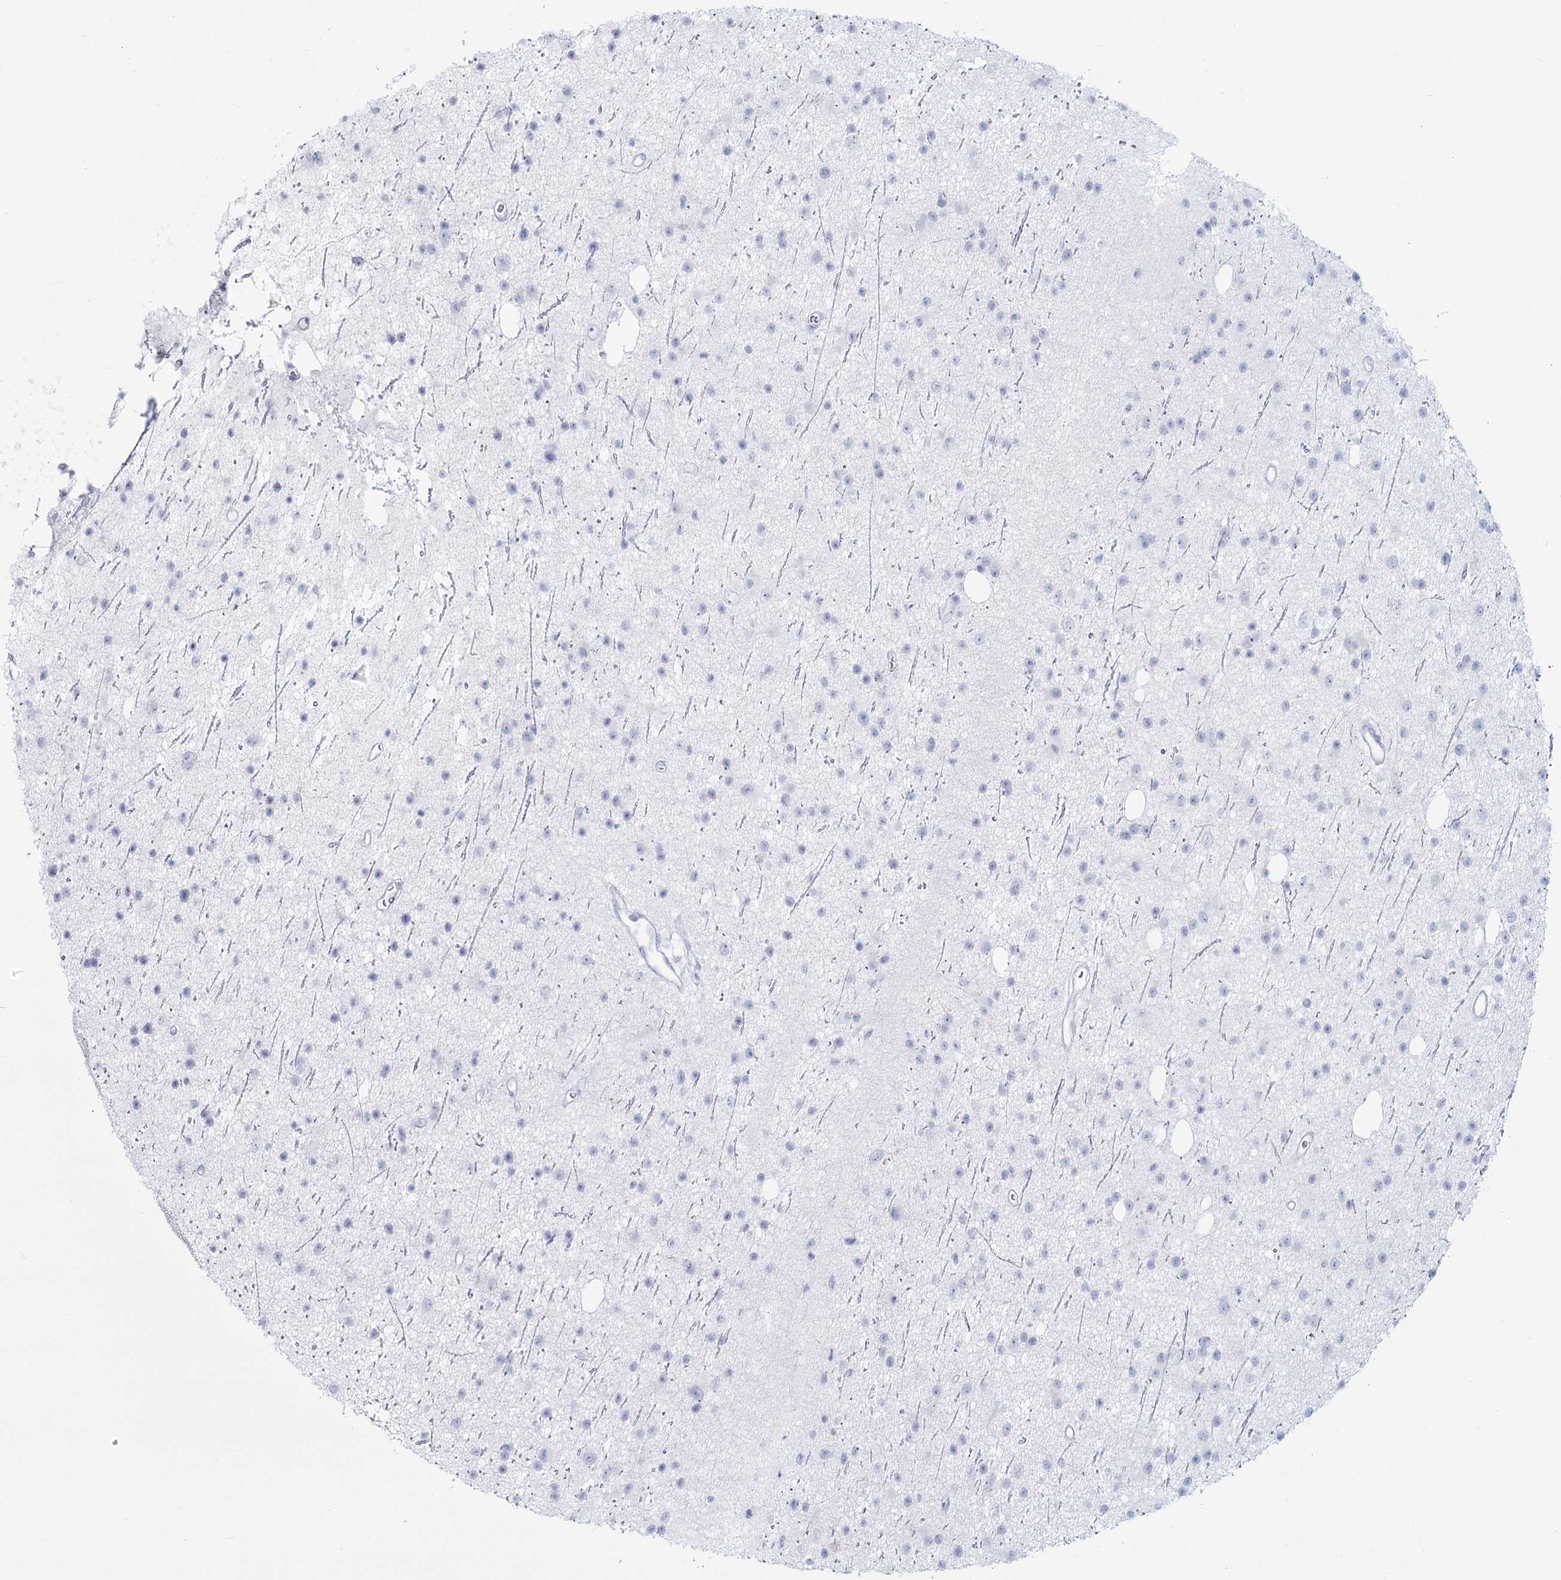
{"staining": {"intensity": "negative", "quantity": "none", "location": "none"}, "tissue": "glioma", "cell_type": "Tumor cells", "image_type": "cancer", "snomed": [{"axis": "morphology", "description": "Glioma, malignant, Low grade"}, {"axis": "topography", "description": "Cerebral cortex"}], "caption": "Immunohistochemistry histopathology image of neoplastic tissue: human glioma stained with DAB (3,3'-diaminobenzidine) exhibits no significant protein expression in tumor cells.", "gene": "SLC6A19", "patient": {"sex": "female", "age": 39}}